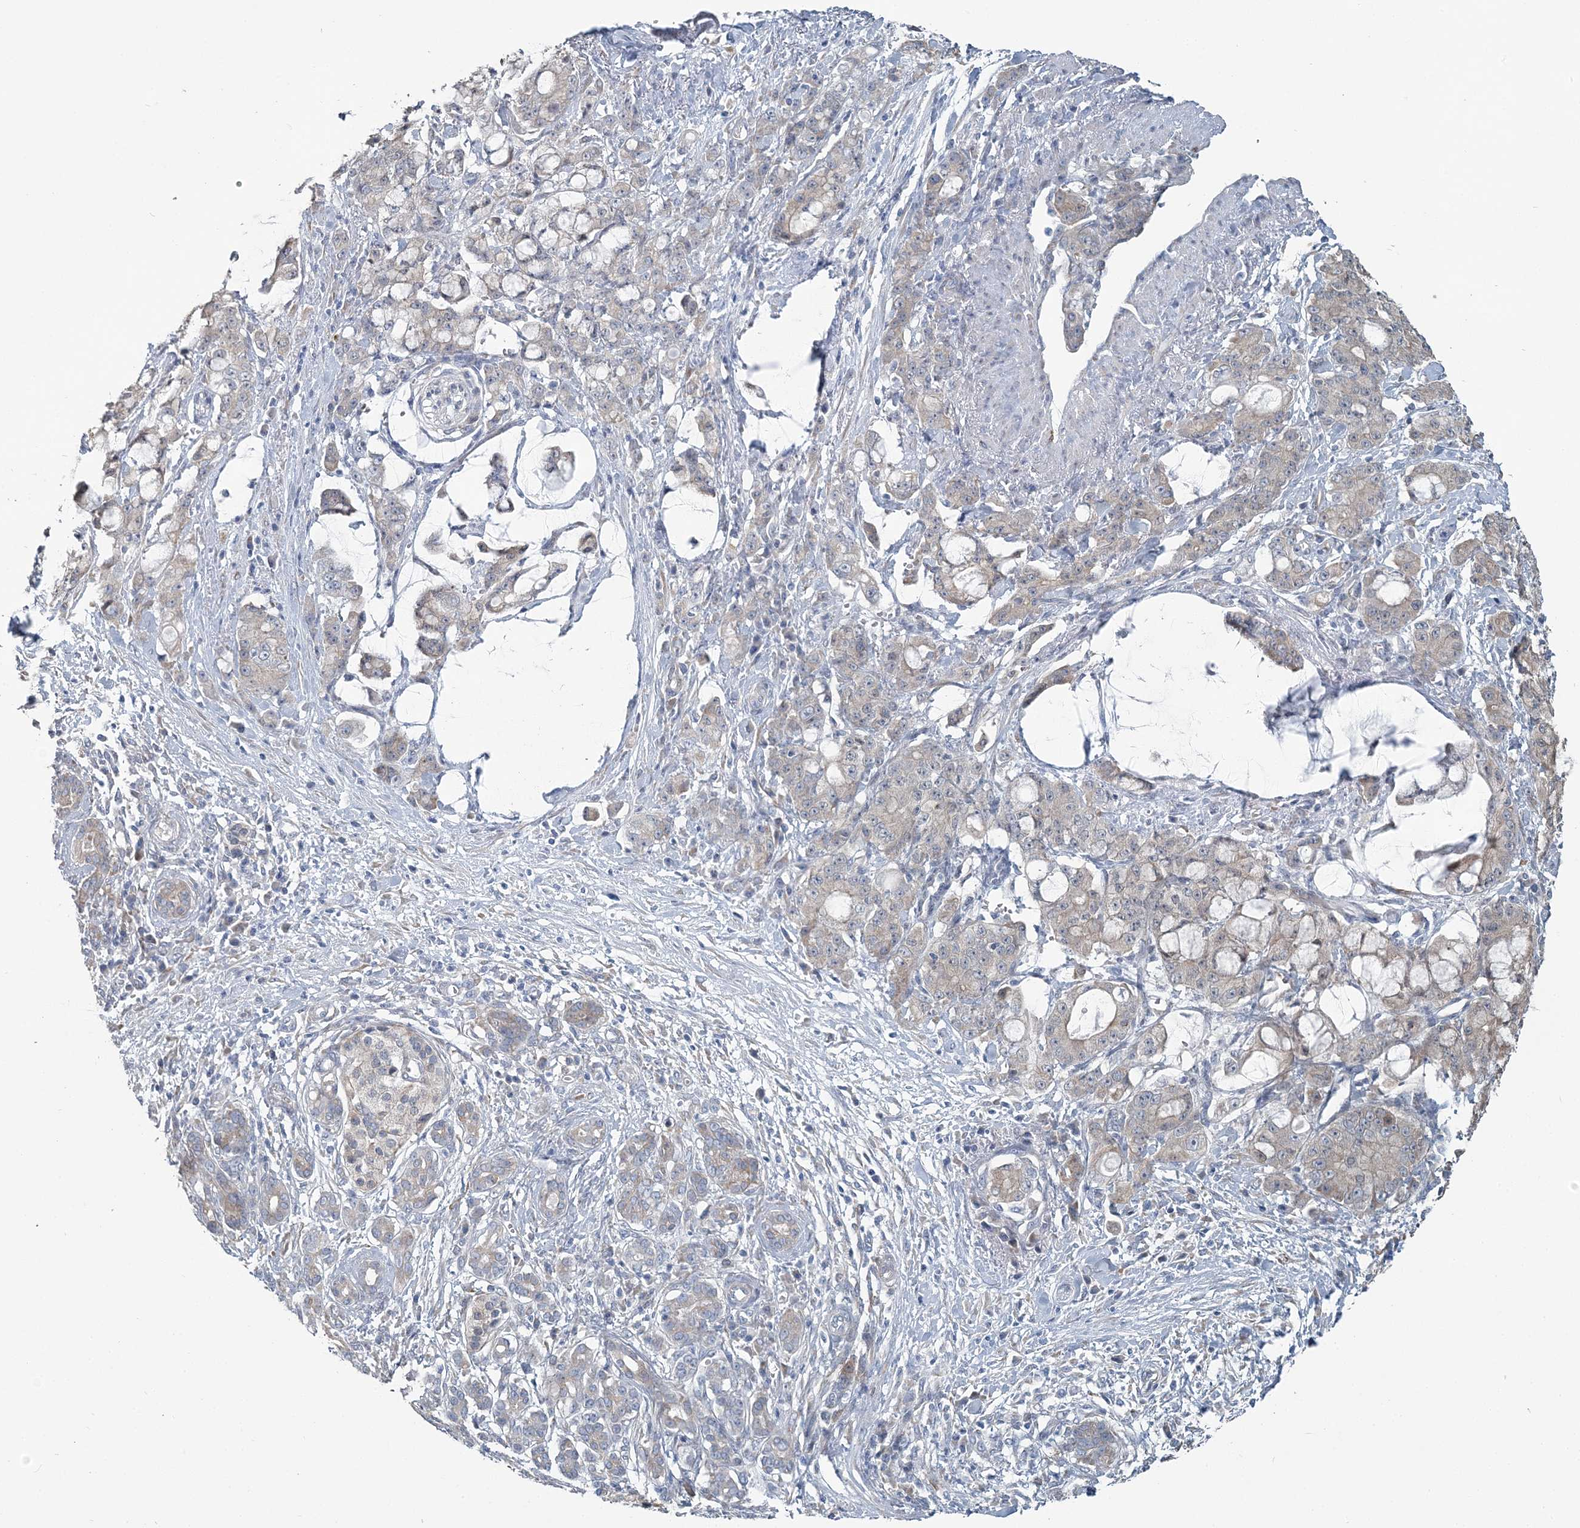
{"staining": {"intensity": "weak", "quantity": "<25%", "location": "cytoplasmic/membranous"}, "tissue": "pancreatic cancer", "cell_type": "Tumor cells", "image_type": "cancer", "snomed": [{"axis": "morphology", "description": "Adenocarcinoma, NOS"}, {"axis": "topography", "description": "Pancreas"}], "caption": "This is an immunohistochemistry histopathology image of pancreatic cancer. There is no positivity in tumor cells.", "gene": "CMBL", "patient": {"sex": "female", "age": 73}}